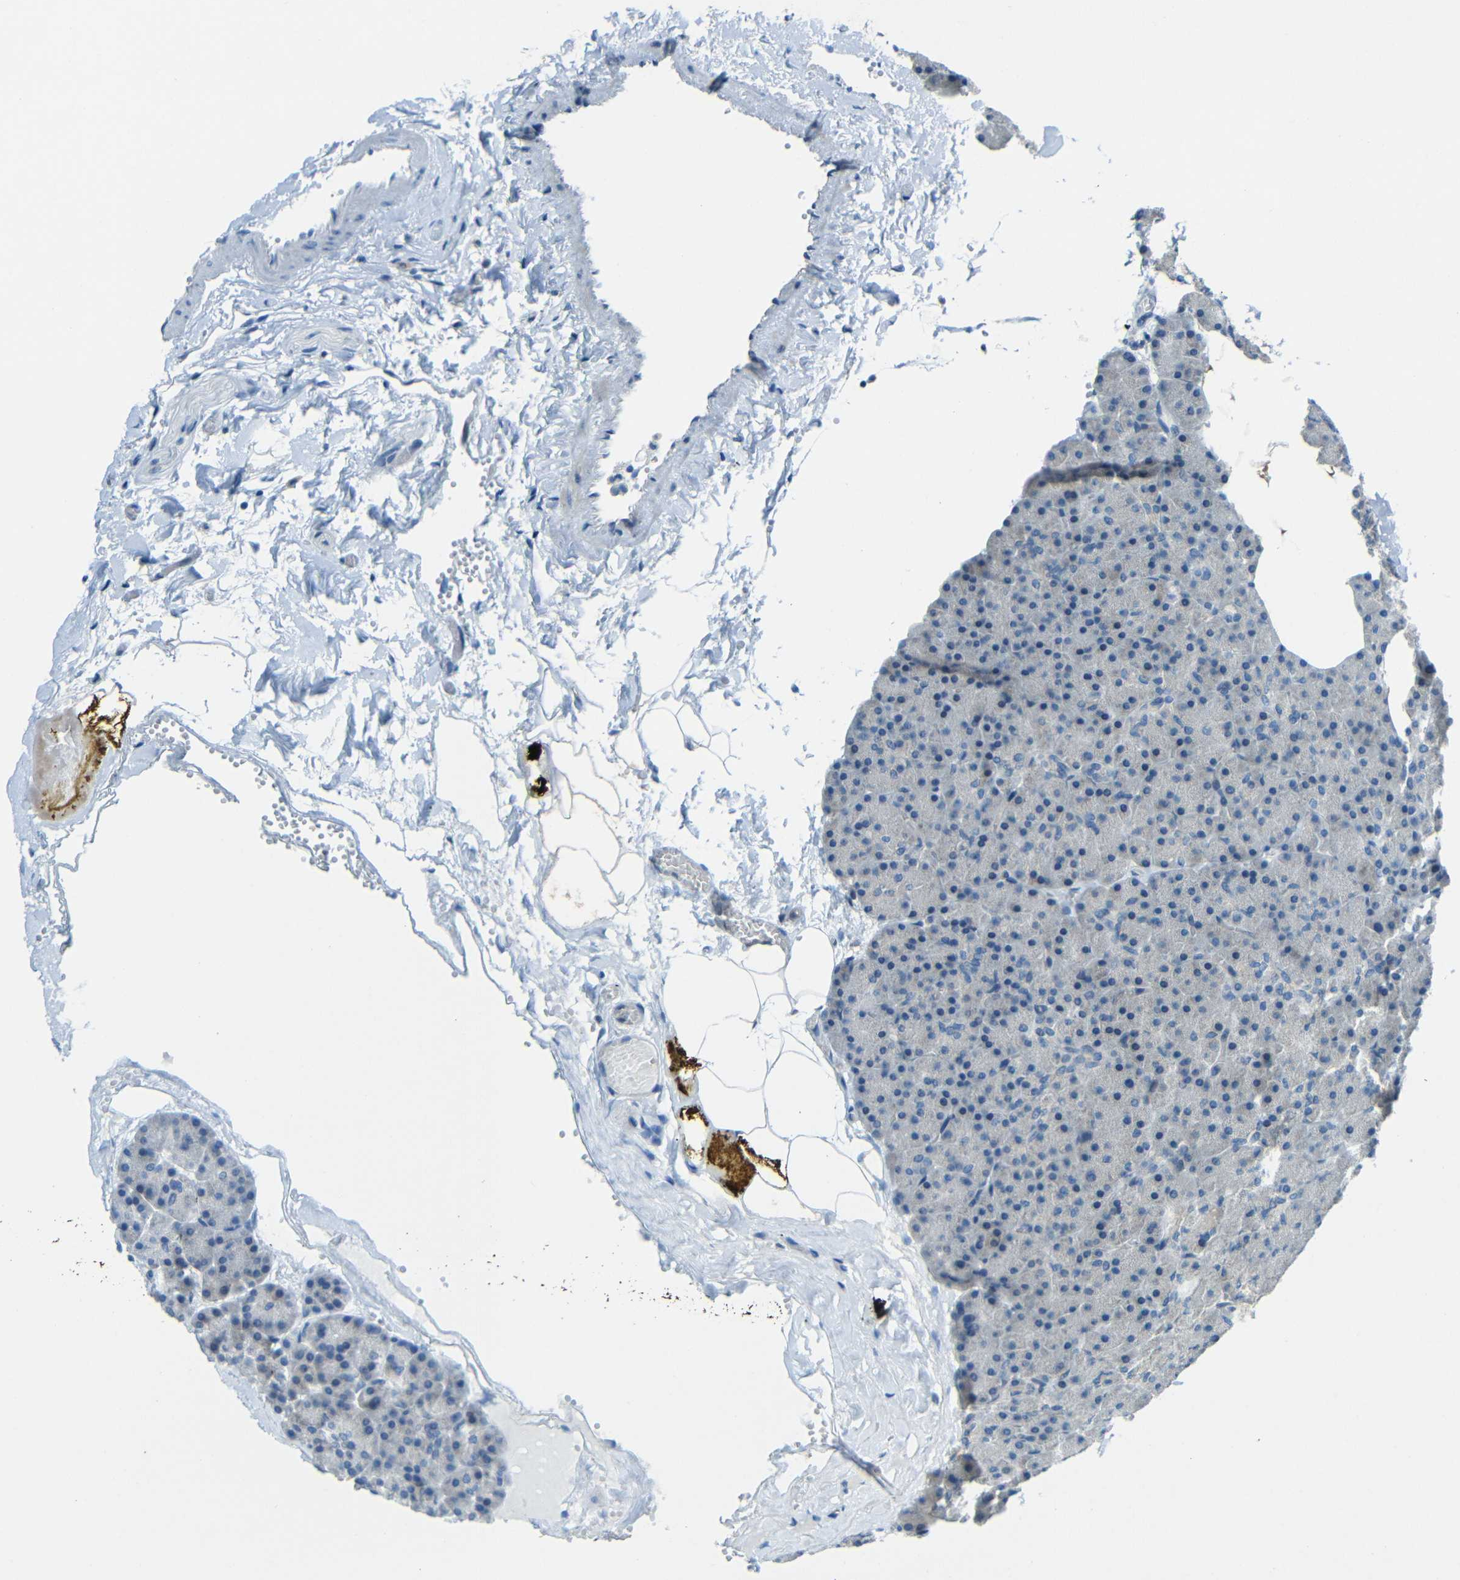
{"staining": {"intensity": "negative", "quantity": "none", "location": "none"}, "tissue": "pancreas", "cell_type": "Exocrine glandular cells", "image_type": "normal", "snomed": [{"axis": "morphology", "description": "Normal tissue, NOS"}, {"axis": "topography", "description": "Pancreas"}], "caption": "The histopathology image shows no staining of exocrine glandular cells in unremarkable pancreas. Brightfield microscopy of immunohistochemistry stained with DAB (3,3'-diaminobenzidine) (brown) and hematoxylin (blue), captured at high magnification.", "gene": "ANKRD22", "patient": {"sex": "female", "age": 35}}